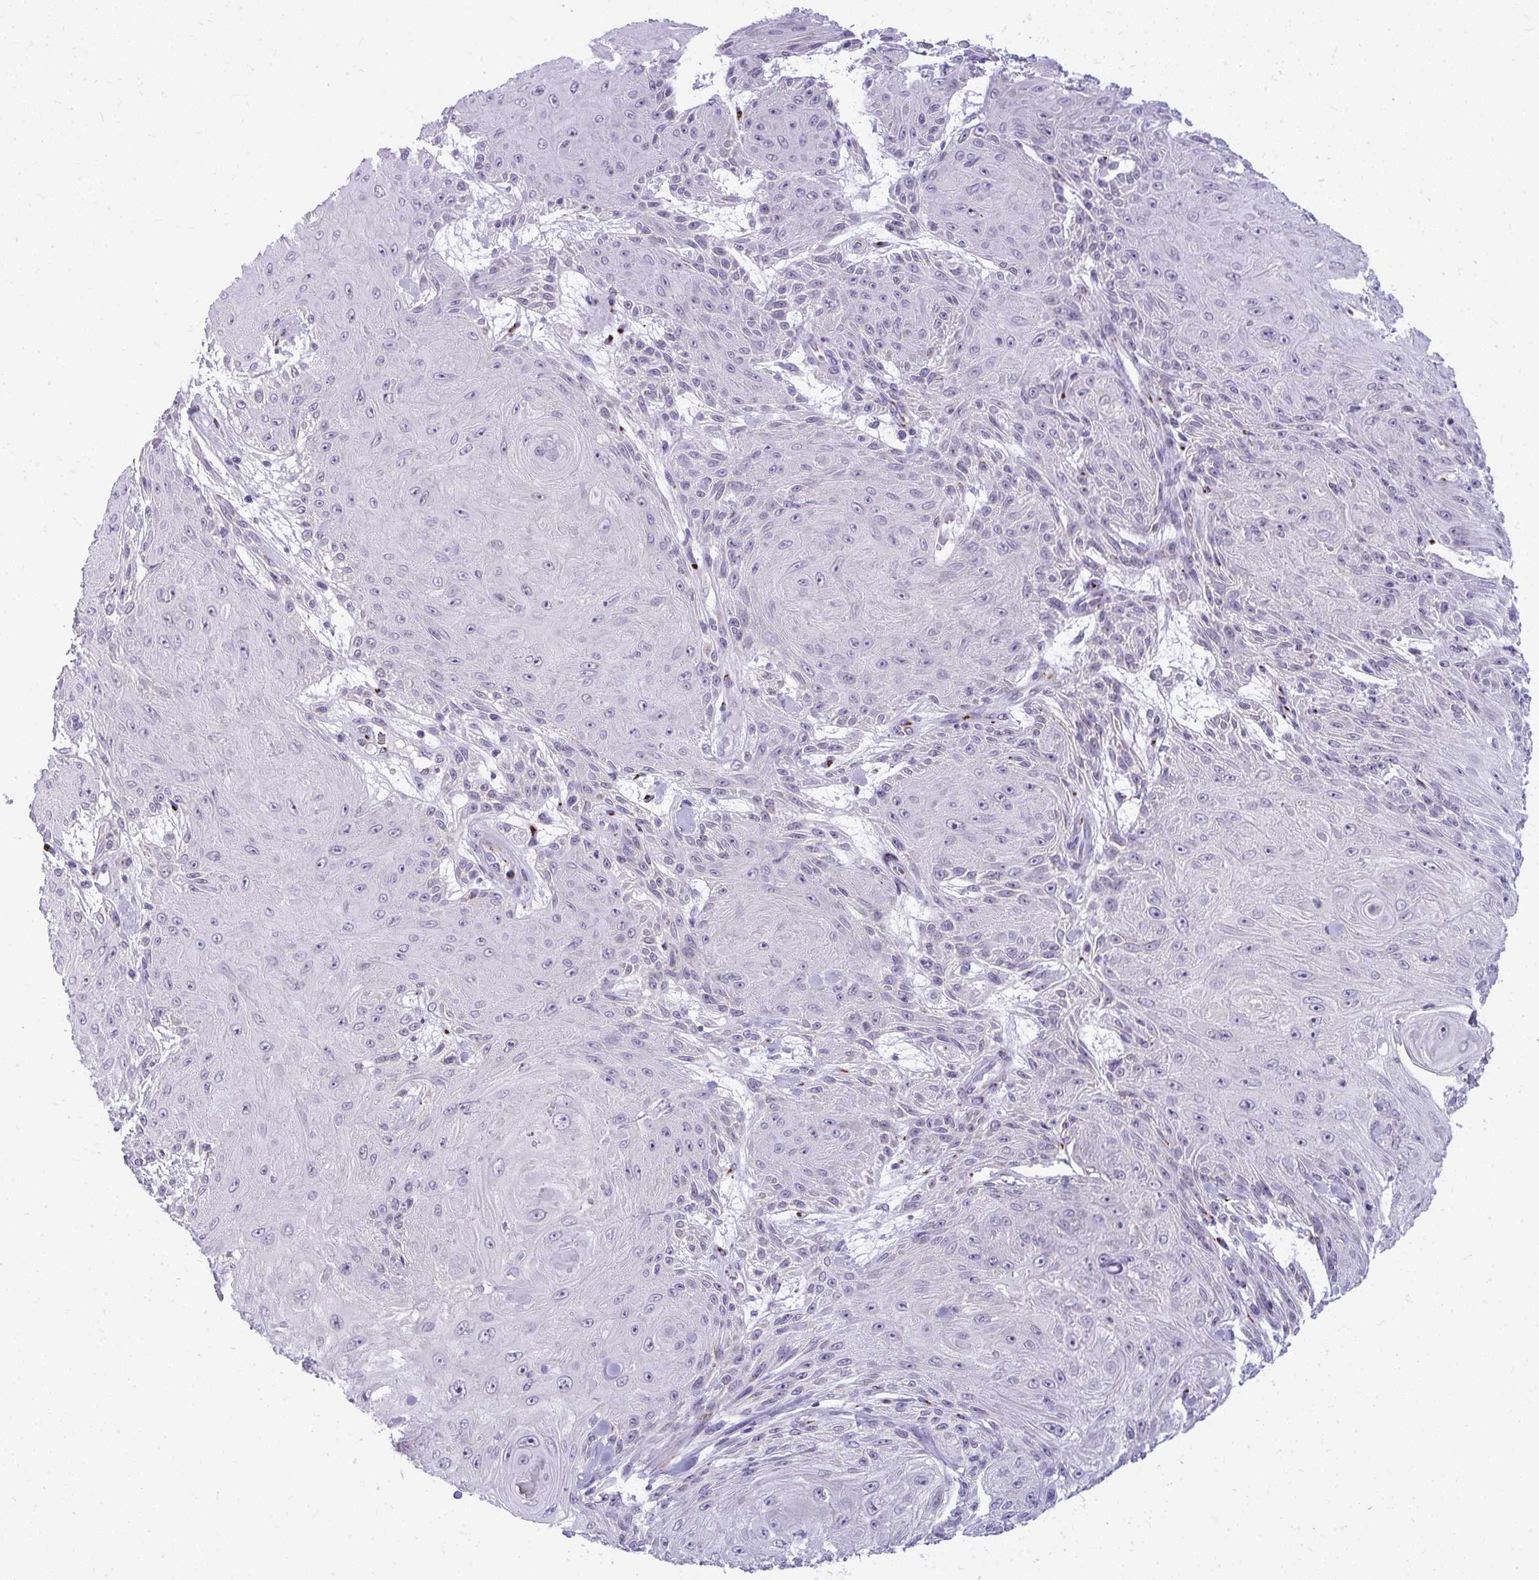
{"staining": {"intensity": "negative", "quantity": "none", "location": "none"}, "tissue": "skin cancer", "cell_type": "Tumor cells", "image_type": "cancer", "snomed": [{"axis": "morphology", "description": "Squamous cell carcinoma, NOS"}, {"axis": "topography", "description": "Skin"}], "caption": "An image of human skin cancer (squamous cell carcinoma) is negative for staining in tumor cells. (DAB (3,3'-diaminobenzidine) IHC with hematoxylin counter stain).", "gene": "DTX4", "patient": {"sex": "male", "age": 88}}